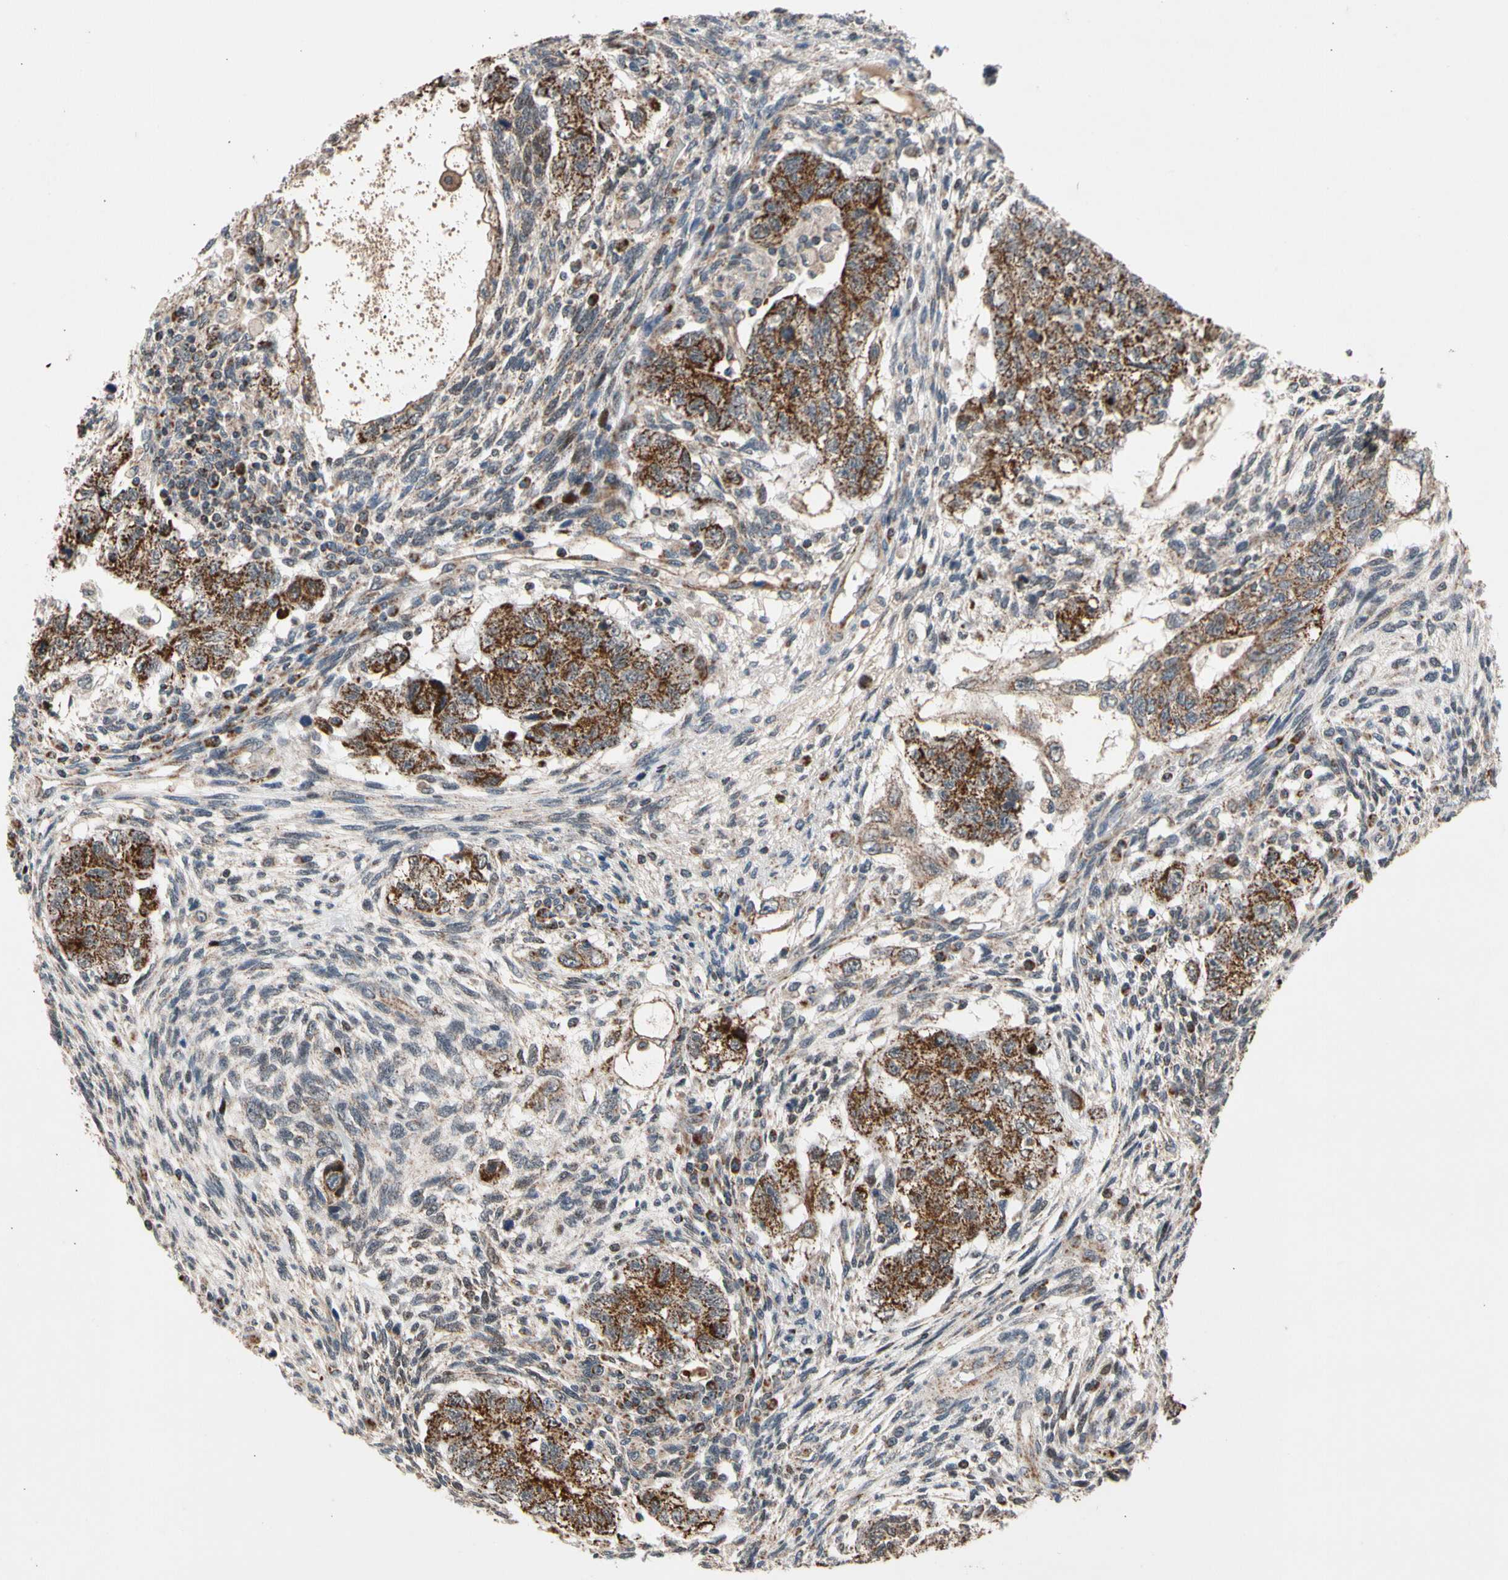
{"staining": {"intensity": "strong", "quantity": ">75%", "location": "cytoplasmic/membranous"}, "tissue": "testis cancer", "cell_type": "Tumor cells", "image_type": "cancer", "snomed": [{"axis": "morphology", "description": "Normal tissue, NOS"}, {"axis": "morphology", "description": "Carcinoma, Embryonal, NOS"}, {"axis": "topography", "description": "Testis"}], "caption": "Protein analysis of testis cancer tissue displays strong cytoplasmic/membranous positivity in about >75% of tumor cells. Using DAB (brown) and hematoxylin (blue) stains, captured at high magnification using brightfield microscopy.", "gene": "KHDC4", "patient": {"sex": "male", "age": 36}}